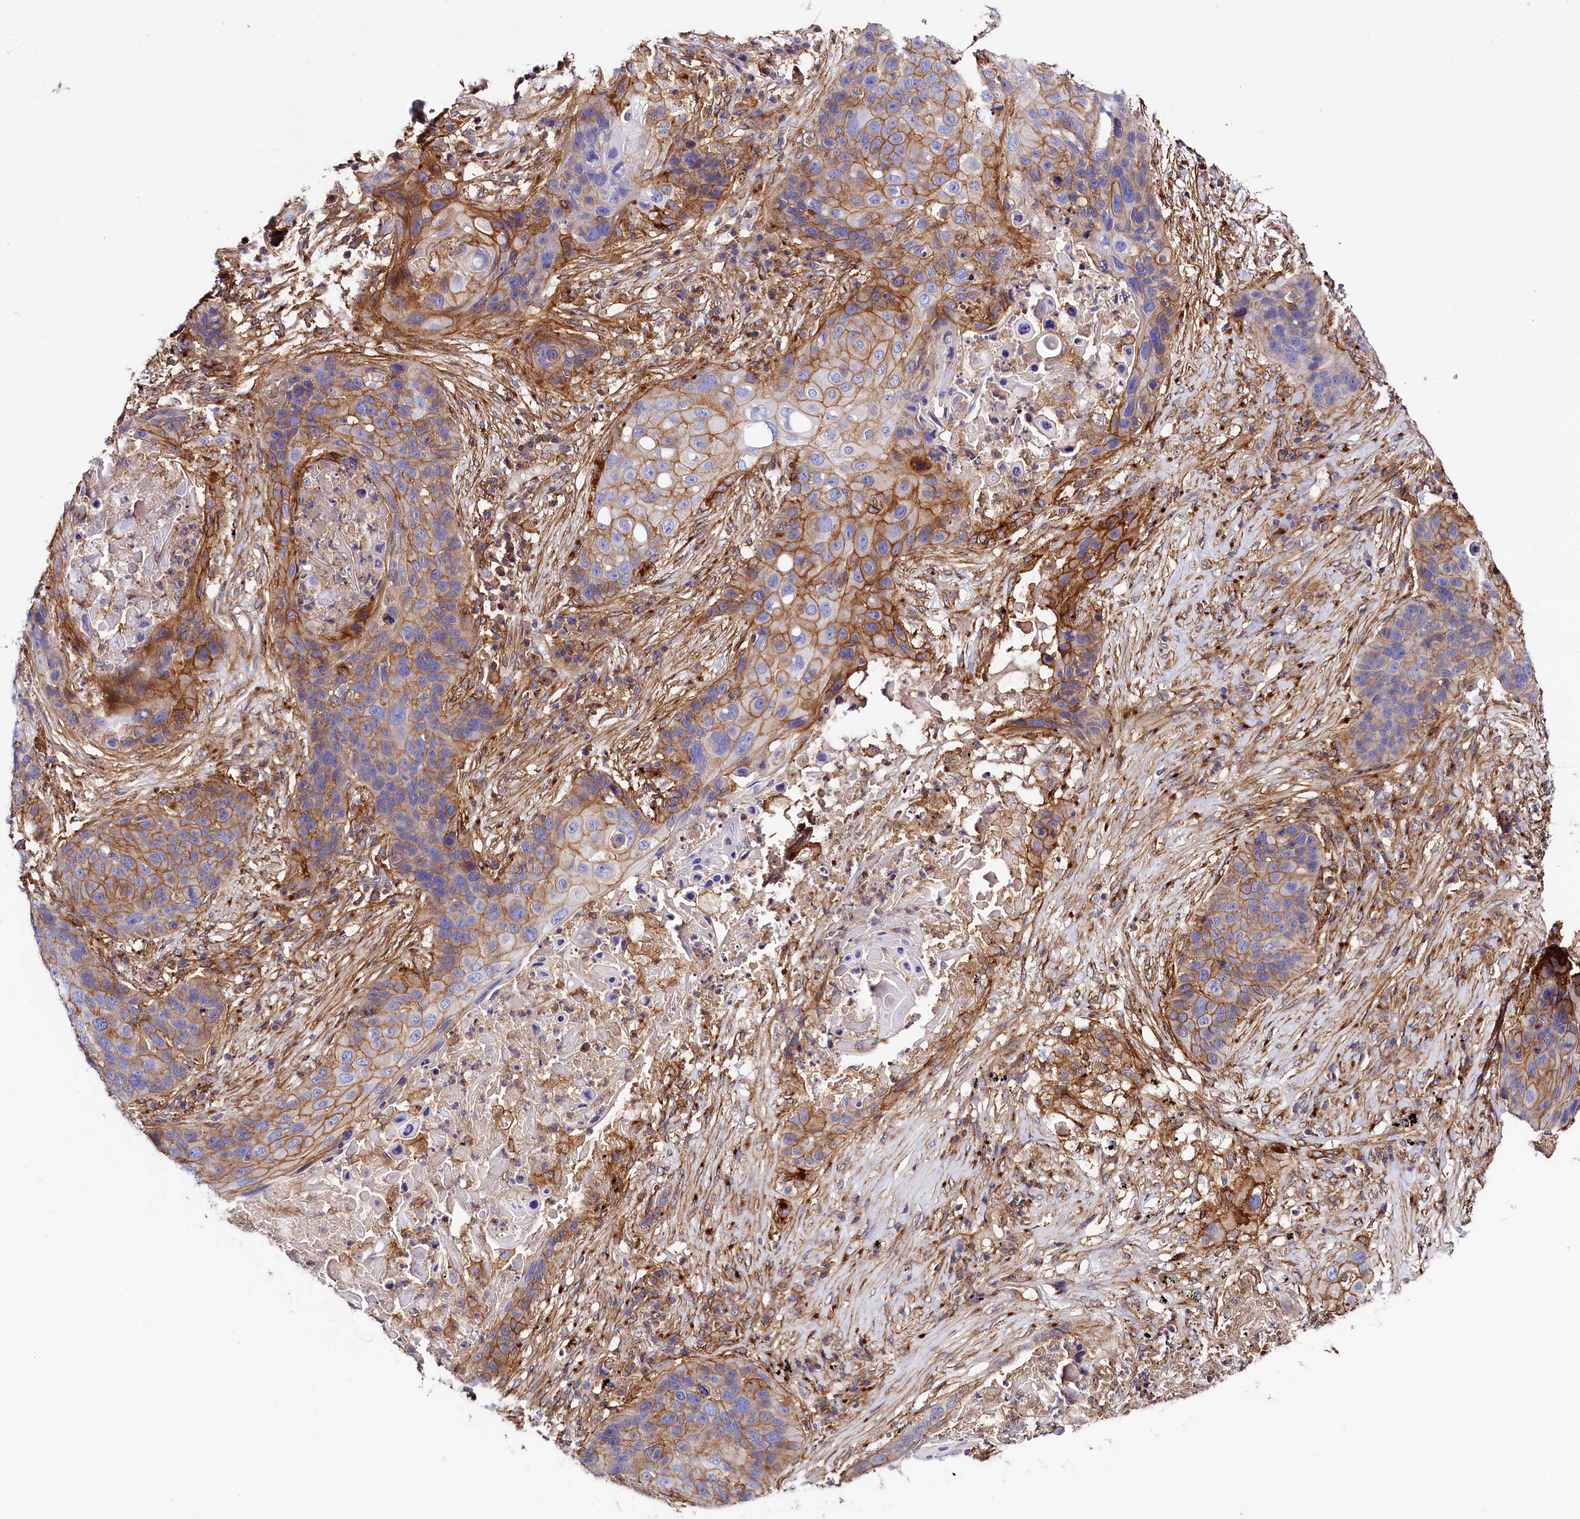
{"staining": {"intensity": "moderate", "quantity": ">75%", "location": "cytoplasmic/membranous"}, "tissue": "lung cancer", "cell_type": "Tumor cells", "image_type": "cancer", "snomed": [{"axis": "morphology", "description": "Squamous cell carcinoma, NOS"}, {"axis": "topography", "description": "Lung"}], "caption": "The immunohistochemical stain labels moderate cytoplasmic/membranous expression in tumor cells of lung squamous cell carcinoma tissue.", "gene": "ANO6", "patient": {"sex": "female", "age": 63}}